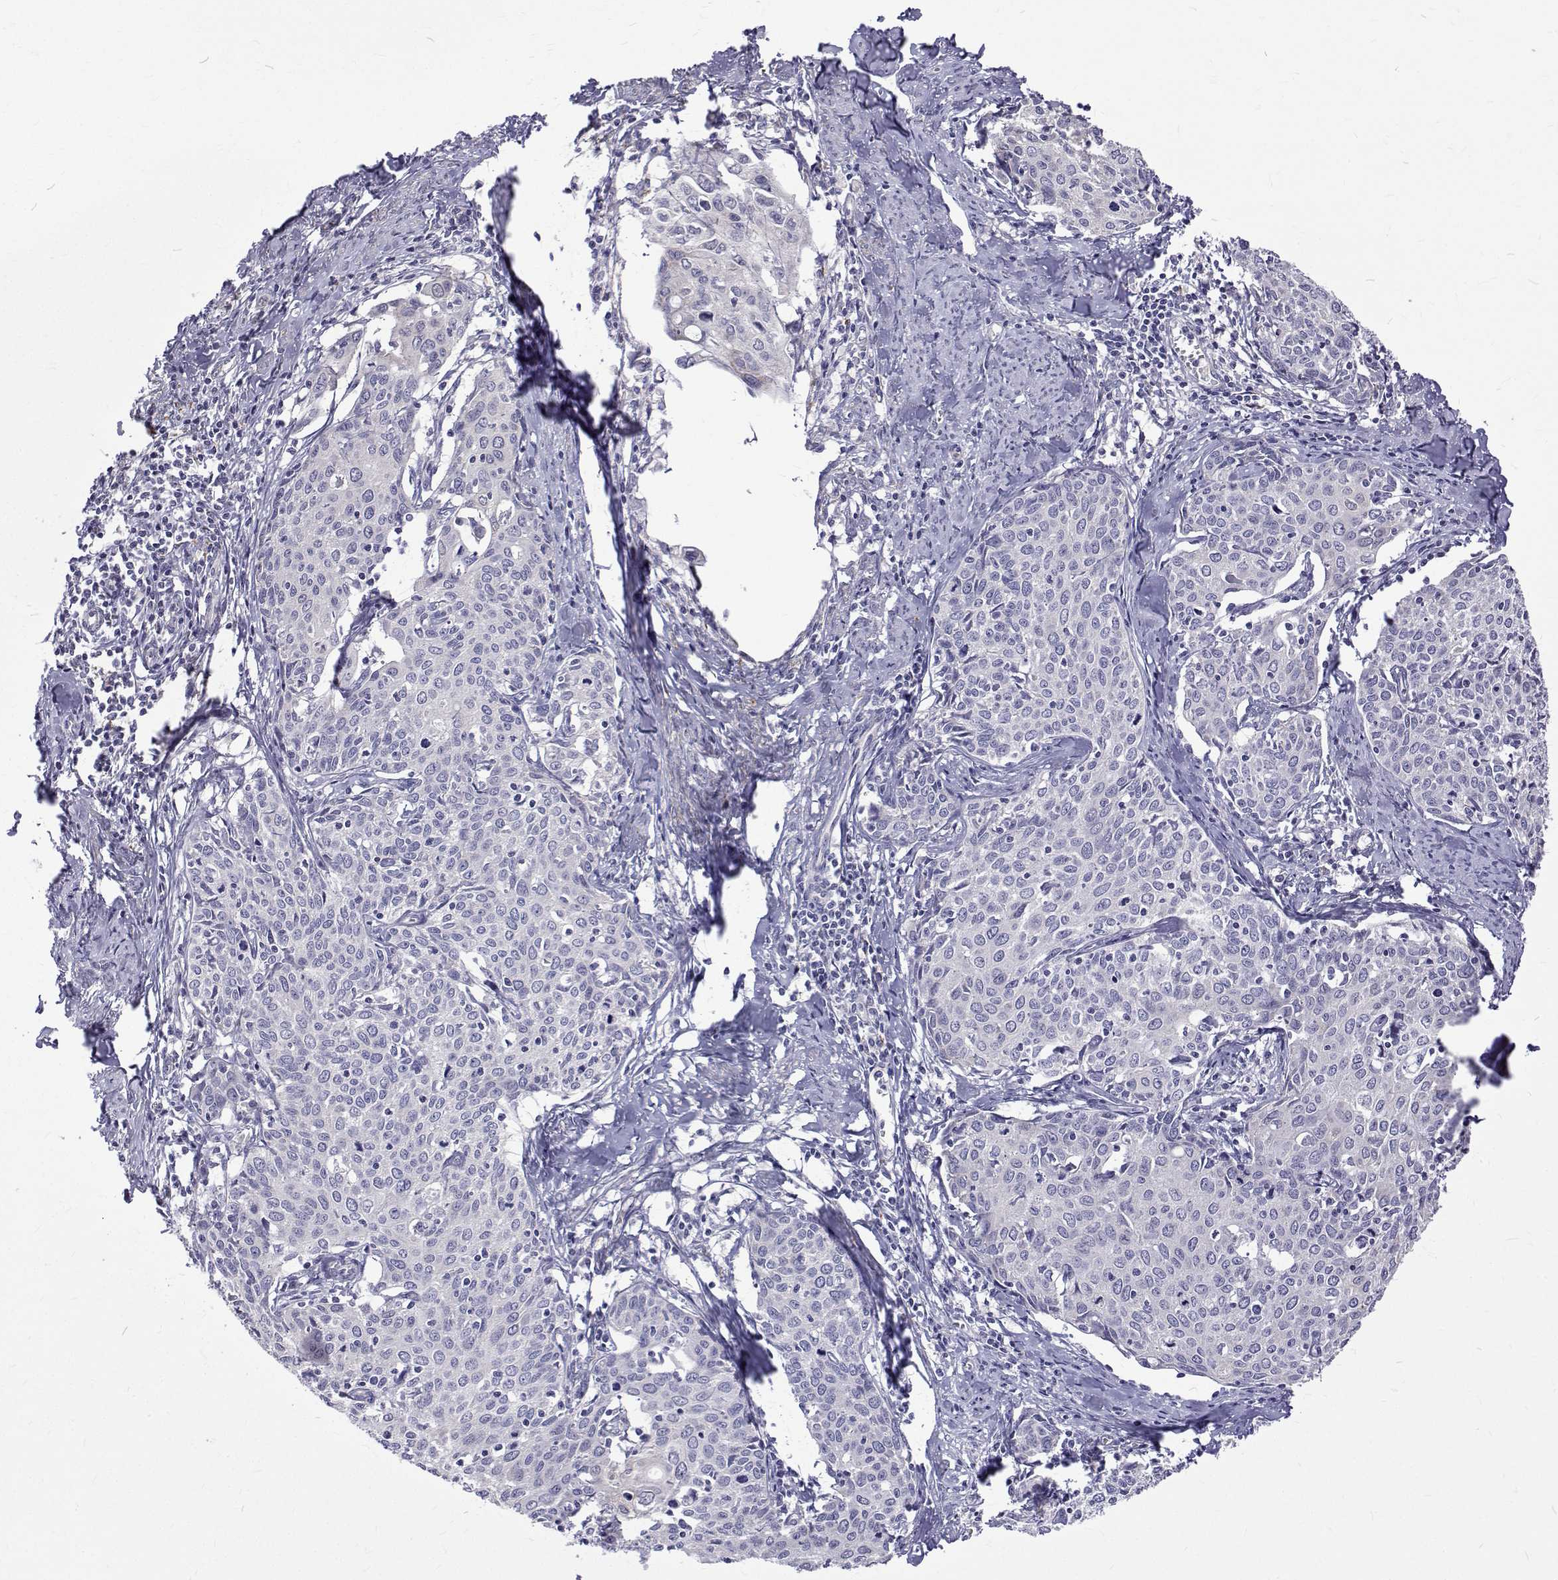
{"staining": {"intensity": "negative", "quantity": "none", "location": "none"}, "tissue": "cervical cancer", "cell_type": "Tumor cells", "image_type": "cancer", "snomed": [{"axis": "morphology", "description": "Squamous cell carcinoma, NOS"}, {"axis": "topography", "description": "Cervix"}], "caption": "Immunohistochemistry (IHC) image of cervical squamous cell carcinoma stained for a protein (brown), which exhibits no staining in tumor cells. The staining was performed using DAB to visualize the protein expression in brown, while the nuclei were stained in blue with hematoxylin (Magnification: 20x).", "gene": "PADI1", "patient": {"sex": "female", "age": 62}}